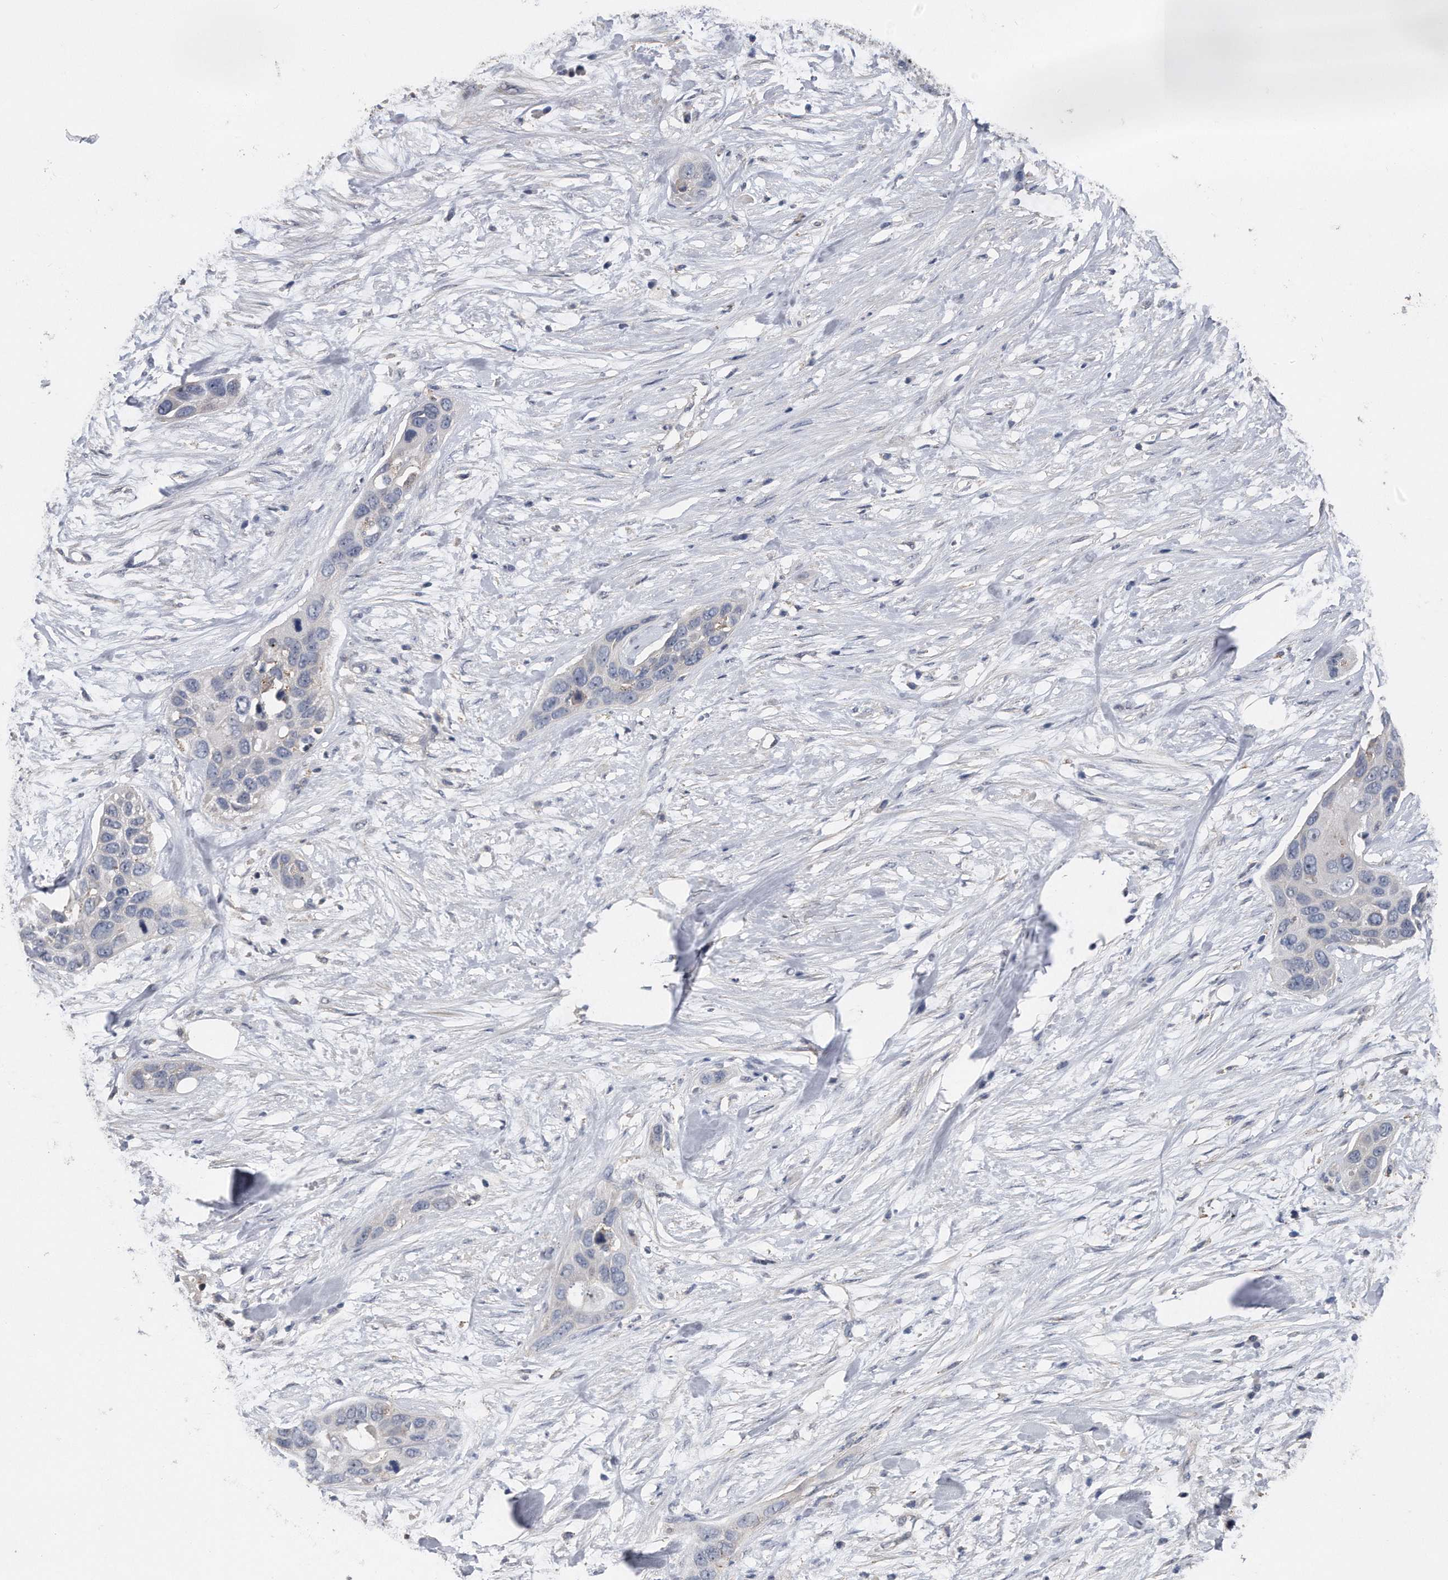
{"staining": {"intensity": "negative", "quantity": "none", "location": "none"}, "tissue": "pancreatic cancer", "cell_type": "Tumor cells", "image_type": "cancer", "snomed": [{"axis": "morphology", "description": "Adenocarcinoma, NOS"}, {"axis": "topography", "description": "Pancreas"}], "caption": "Pancreatic adenocarcinoma was stained to show a protein in brown. There is no significant expression in tumor cells.", "gene": "KCND3", "patient": {"sex": "female", "age": 60}}